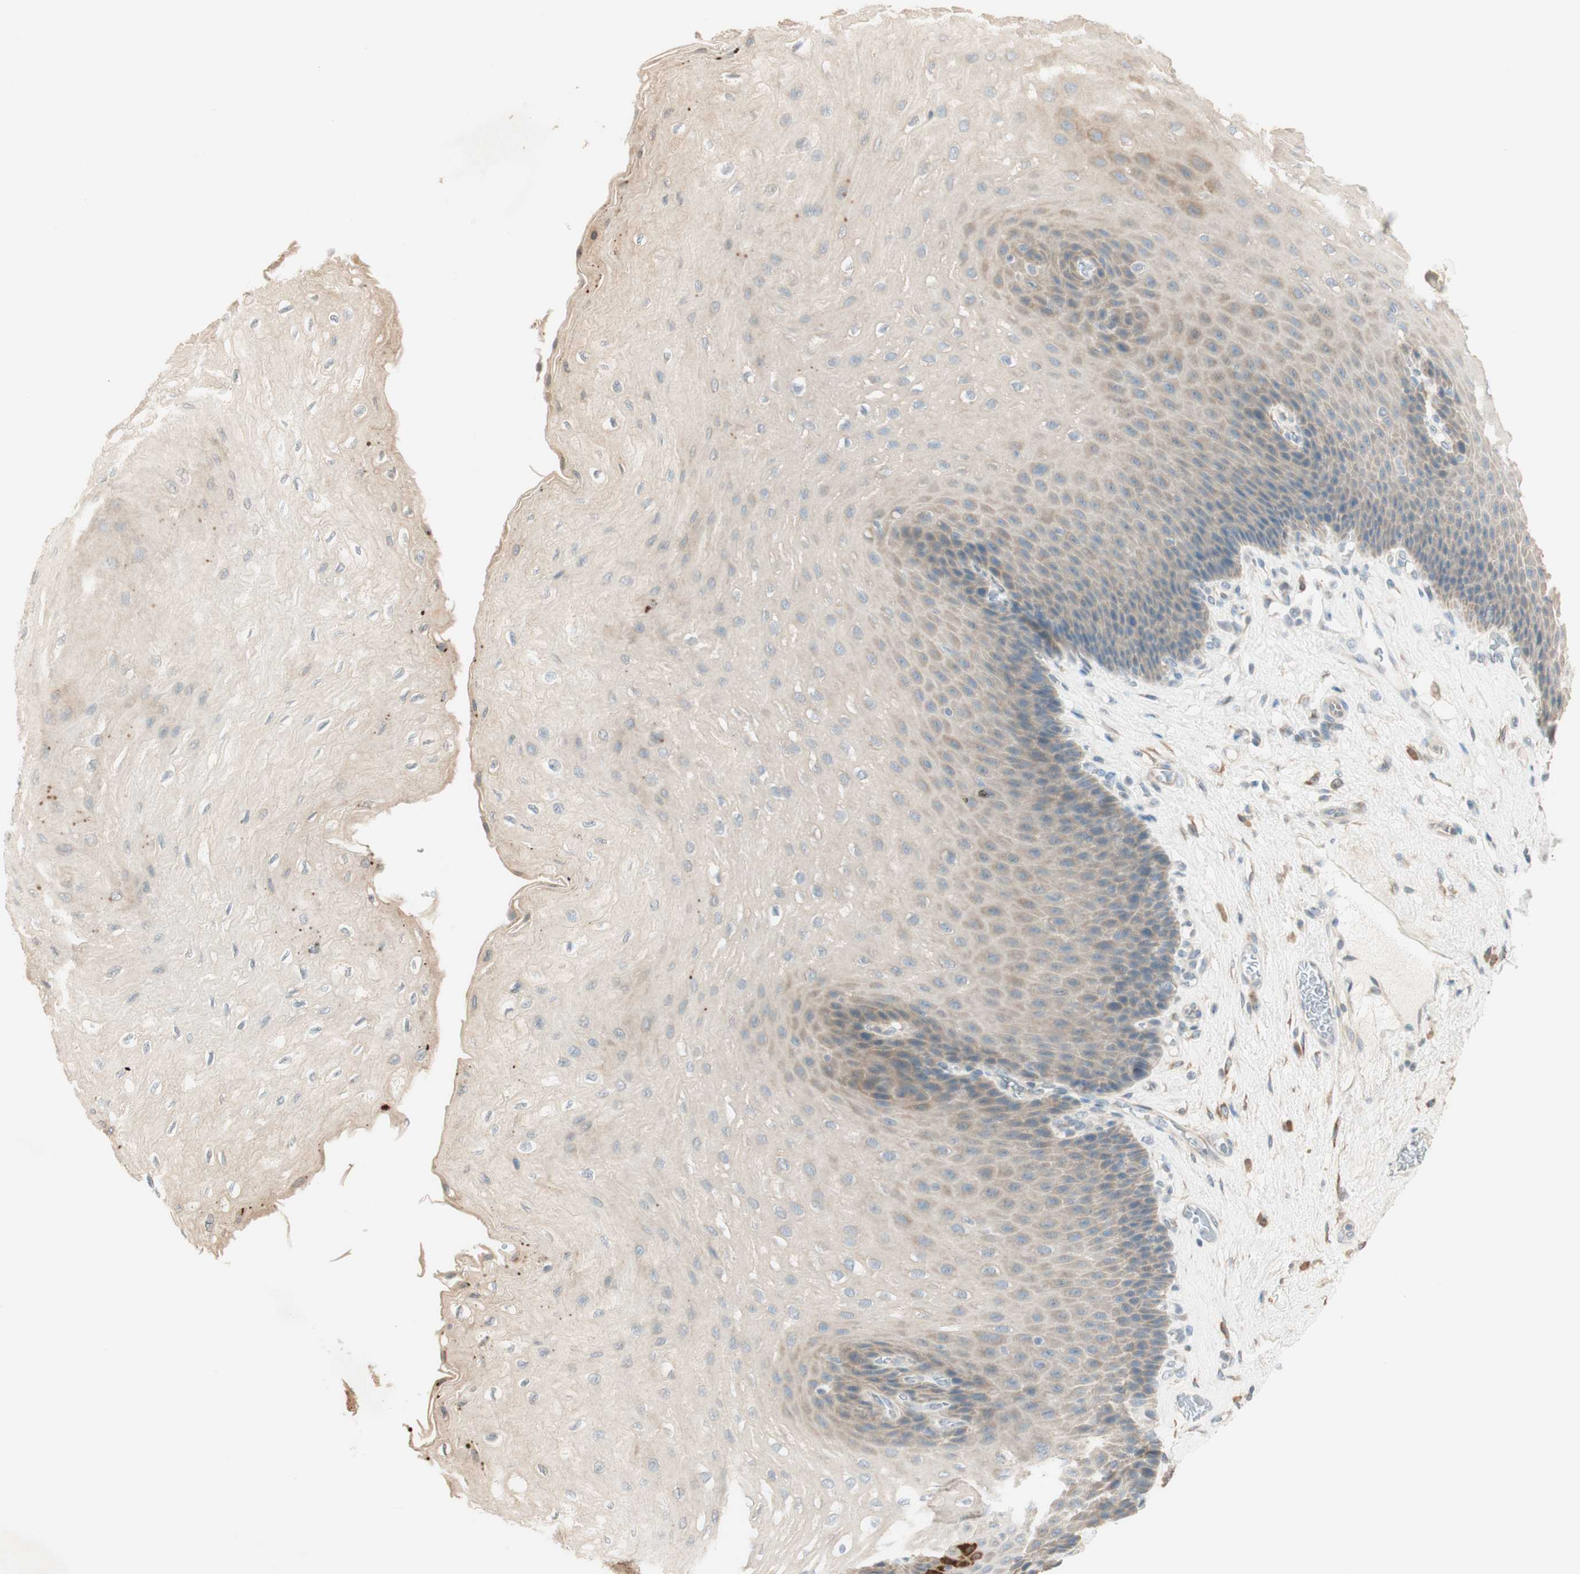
{"staining": {"intensity": "weak", "quantity": ">75%", "location": "cytoplasmic/membranous"}, "tissue": "esophagus", "cell_type": "Squamous epithelial cells", "image_type": "normal", "snomed": [{"axis": "morphology", "description": "Normal tissue, NOS"}, {"axis": "topography", "description": "Esophagus"}], "caption": "Immunohistochemical staining of normal human esophagus displays weak cytoplasmic/membranous protein staining in about >75% of squamous epithelial cells. The protein is stained brown, and the nuclei are stained in blue (DAB IHC with brightfield microscopy, high magnification).", "gene": "CLCN2", "patient": {"sex": "female", "age": 72}}